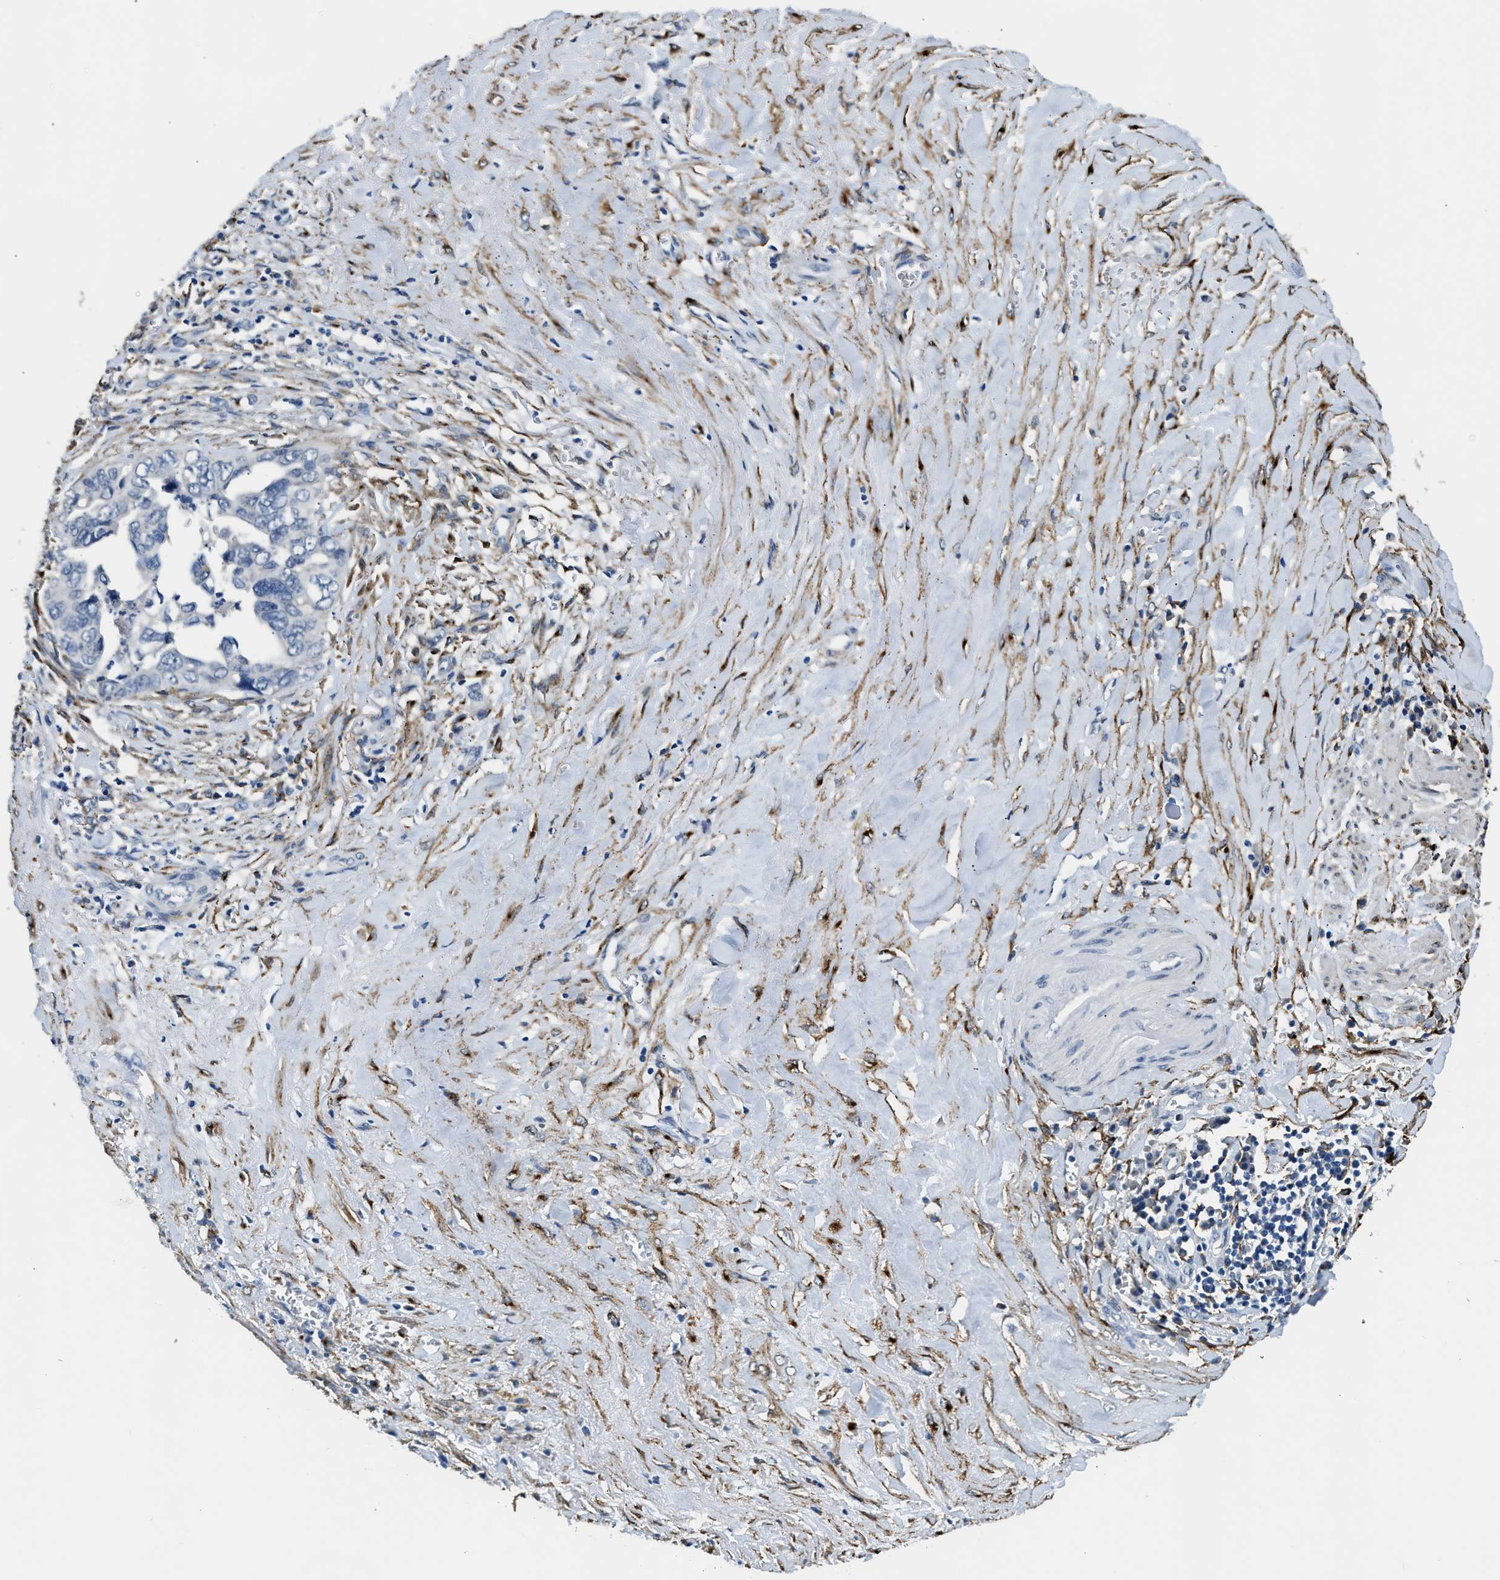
{"staining": {"intensity": "negative", "quantity": "none", "location": "none"}, "tissue": "liver cancer", "cell_type": "Tumor cells", "image_type": "cancer", "snomed": [{"axis": "morphology", "description": "Cholangiocarcinoma"}, {"axis": "topography", "description": "Liver"}], "caption": "High power microscopy histopathology image of an IHC image of cholangiocarcinoma (liver), revealing no significant expression in tumor cells.", "gene": "LRP1", "patient": {"sex": "female", "age": 79}}